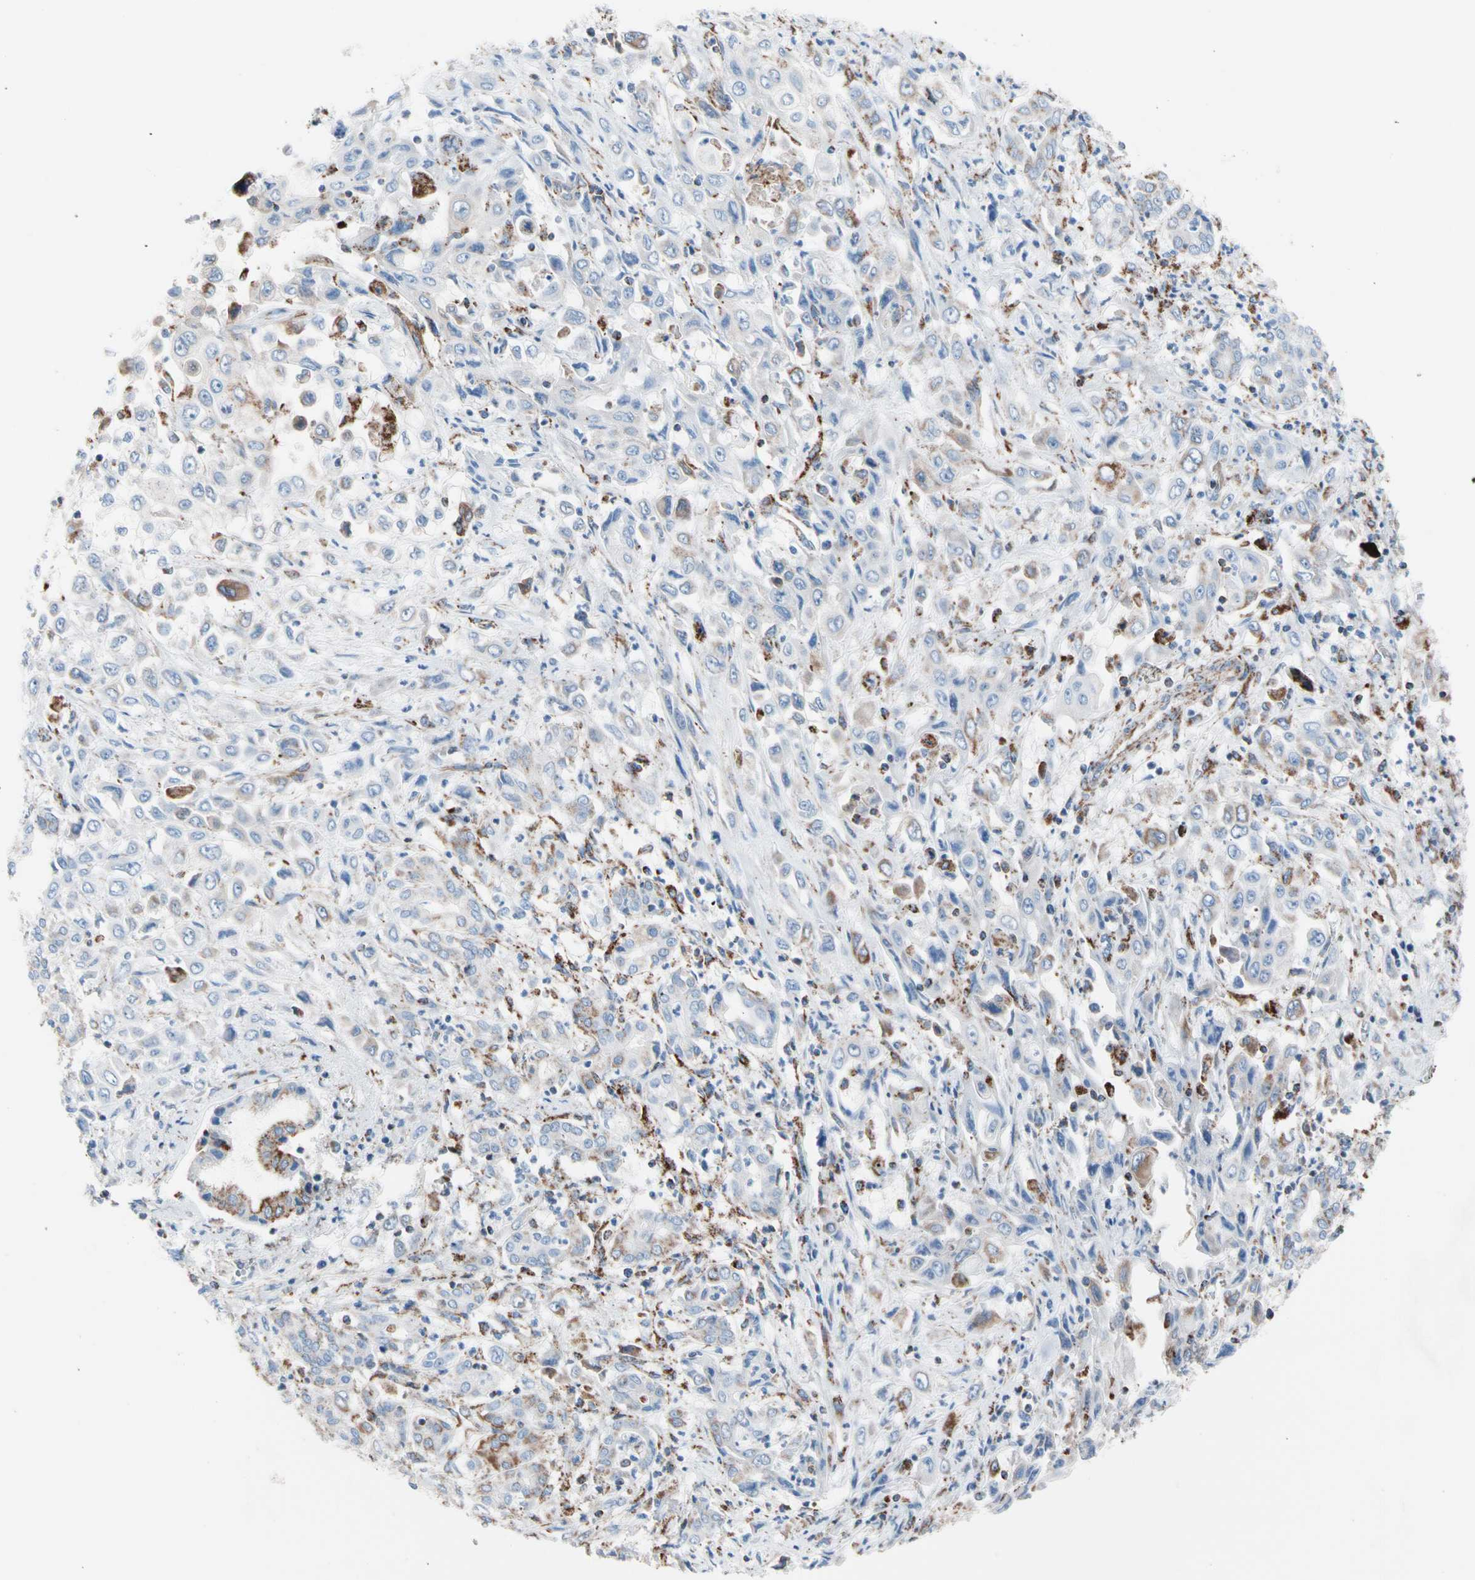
{"staining": {"intensity": "strong", "quantity": "<25%", "location": "cytoplasmic/membranous"}, "tissue": "pancreatic cancer", "cell_type": "Tumor cells", "image_type": "cancer", "snomed": [{"axis": "morphology", "description": "Adenocarcinoma, NOS"}, {"axis": "topography", "description": "Pancreas"}], "caption": "This image shows immunohistochemistry staining of human pancreatic adenocarcinoma, with medium strong cytoplasmic/membranous staining in about <25% of tumor cells.", "gene": "HK1", "patient": {"sex": "male", "age": 70}}